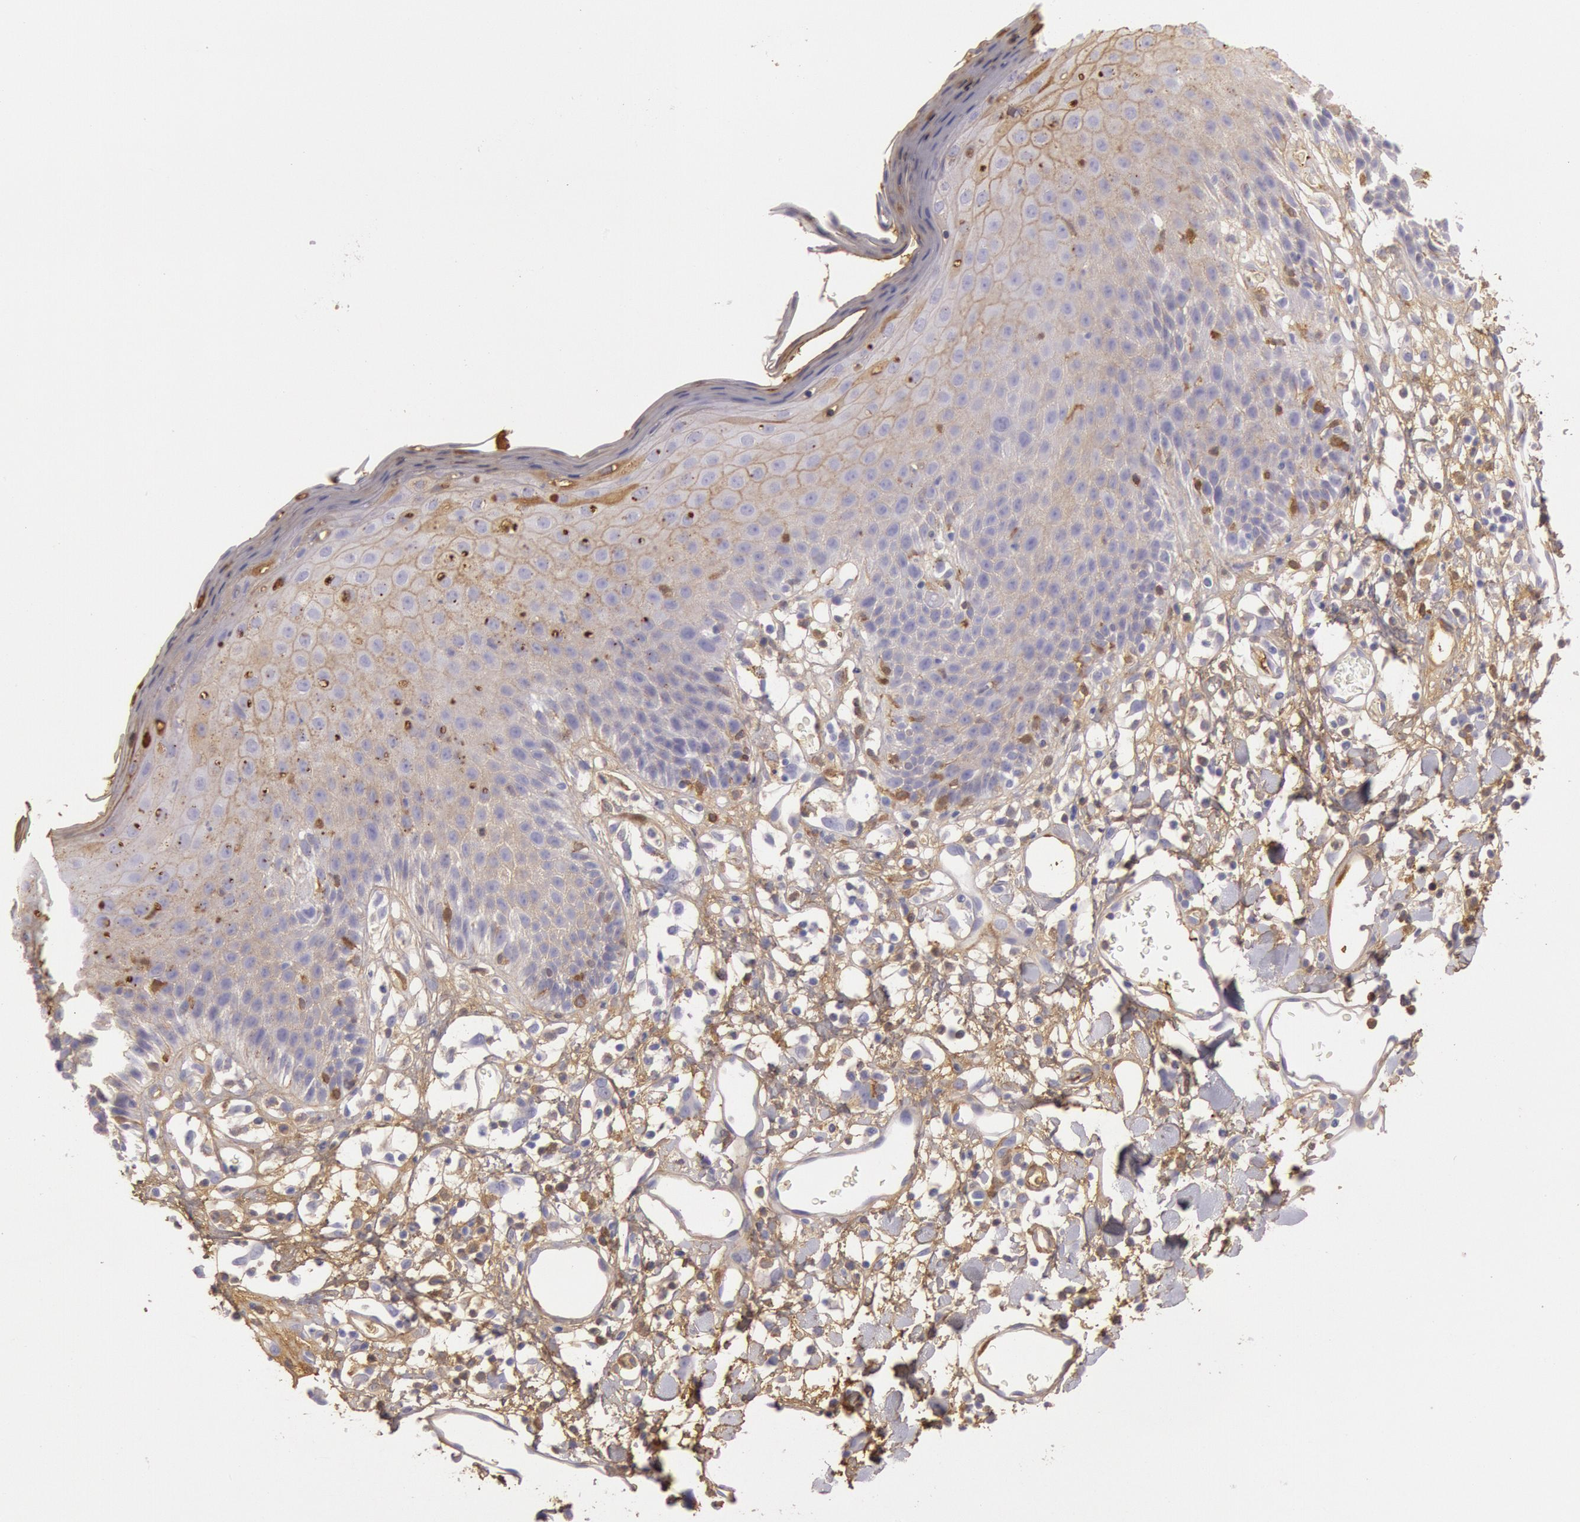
{"staining": {"intensity": "weak", "quantity": "25%-75%", "location": "cytoplasmic/membranous"}, "tissue": "skin", "cell_type": "Epidermal cells", "image_type": "normal", "snomed": [{"axis": "morphology", "description": "Normal tissue, NOS"}, {"axis": "topography", "description": "Vulva"}, {"axis": "topography", "description": "Peripheral nerve tissue"}], "caption": "Benign skin reveals weak cytoplasmic/membranous positivity in approximately 25%-75% of epidermal cells, visualized by immunohistochemistry.", "gene": "IGHG1", "patient": {"sex": "female", "age": 68}}